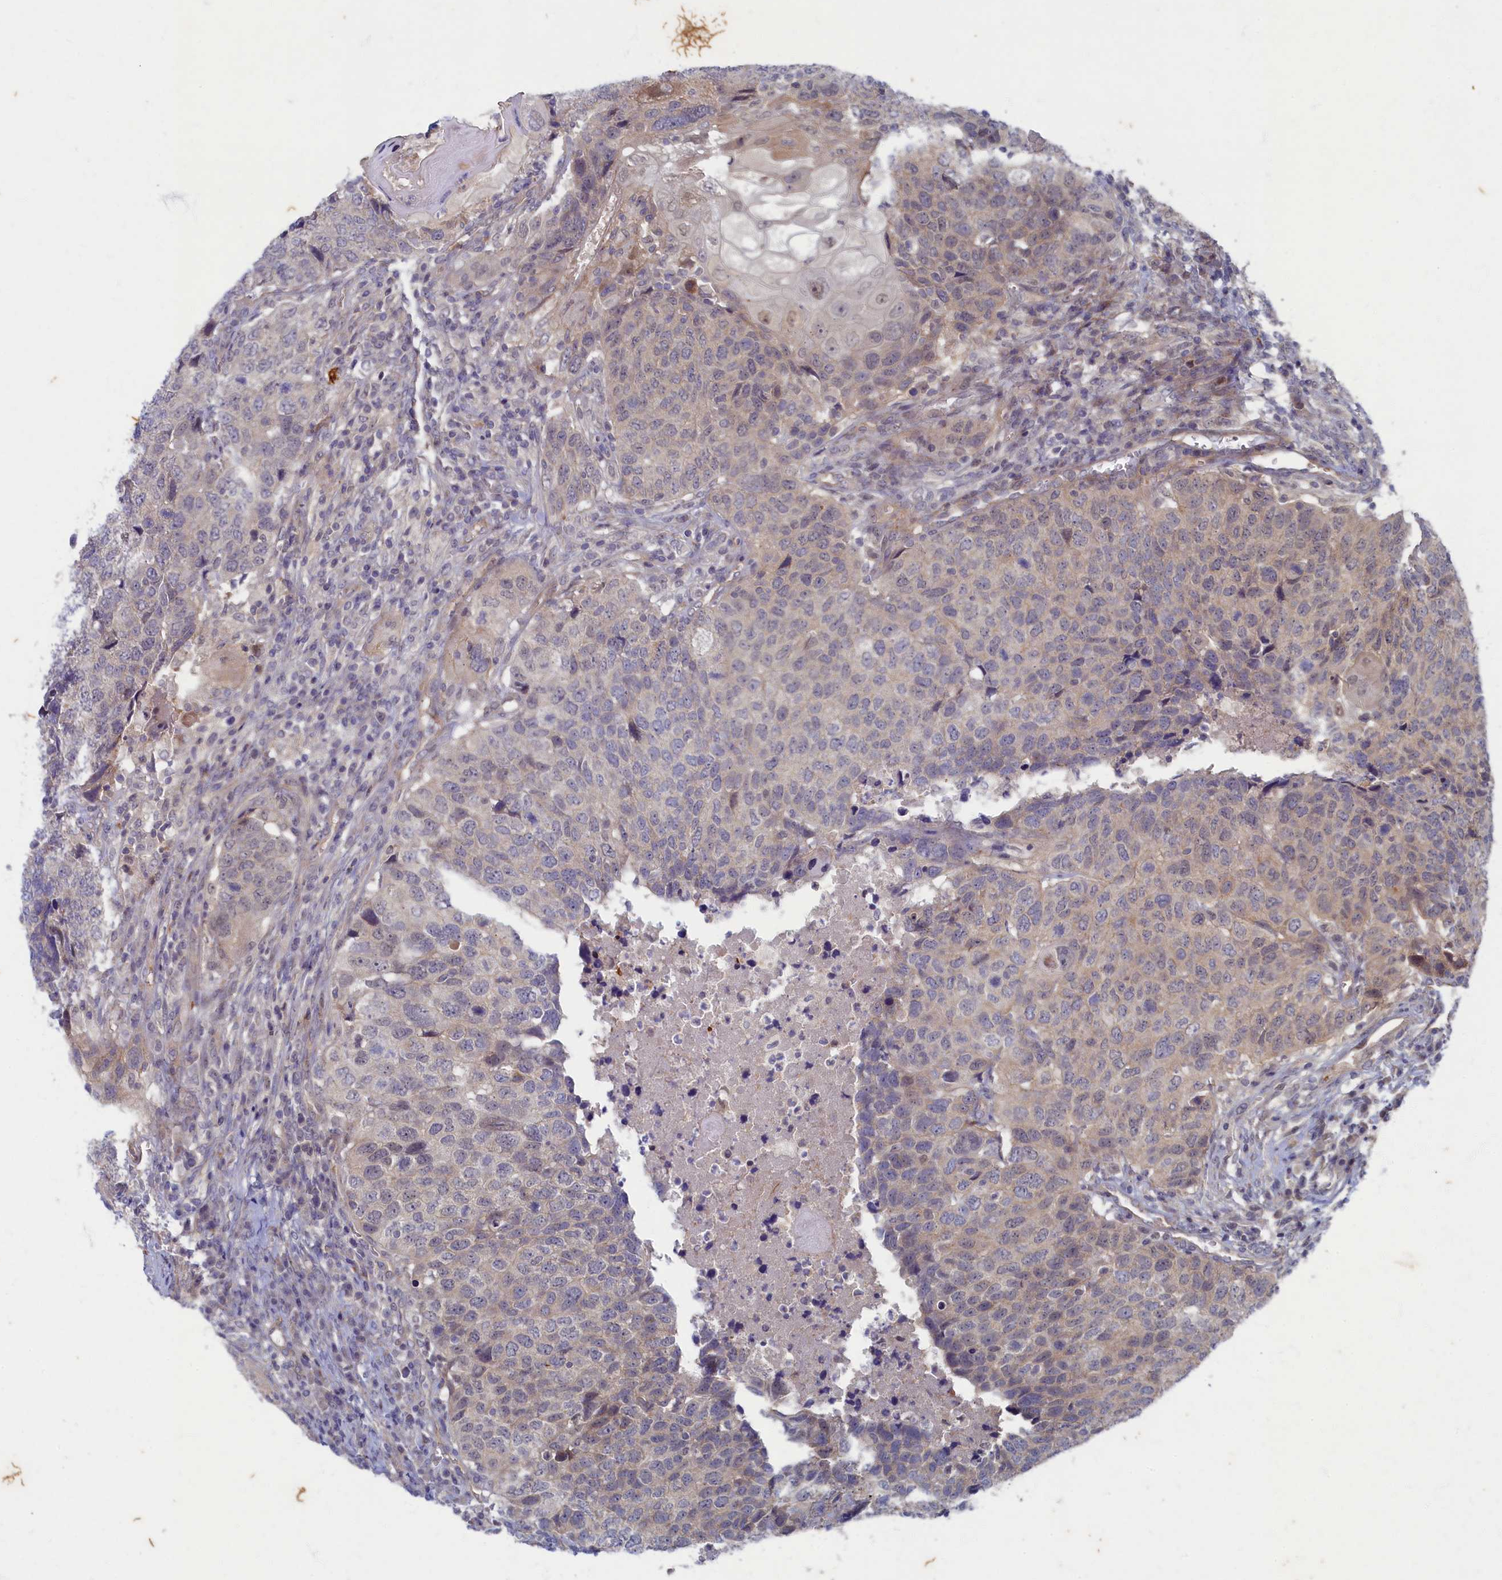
{"staining": {"intensity": "negative", "quantity": "none", "location": "none"}, "tissue": "head and neck cancer", "cell_type": "Tumor cells", "image_type": "cancer", "snomed": [{"axis": "morphology", "description": "Squamous cell carcinoma, NOS"}, {"axis": "topography", "description": "Head-Neck"}], "caption": "Head and neck squamous cell carcinoma was stained to show a protein in brown. There is no significant expression in tumor cells.", "gene": "WDR59", "patient": {"sex": "male", "age": 66}}